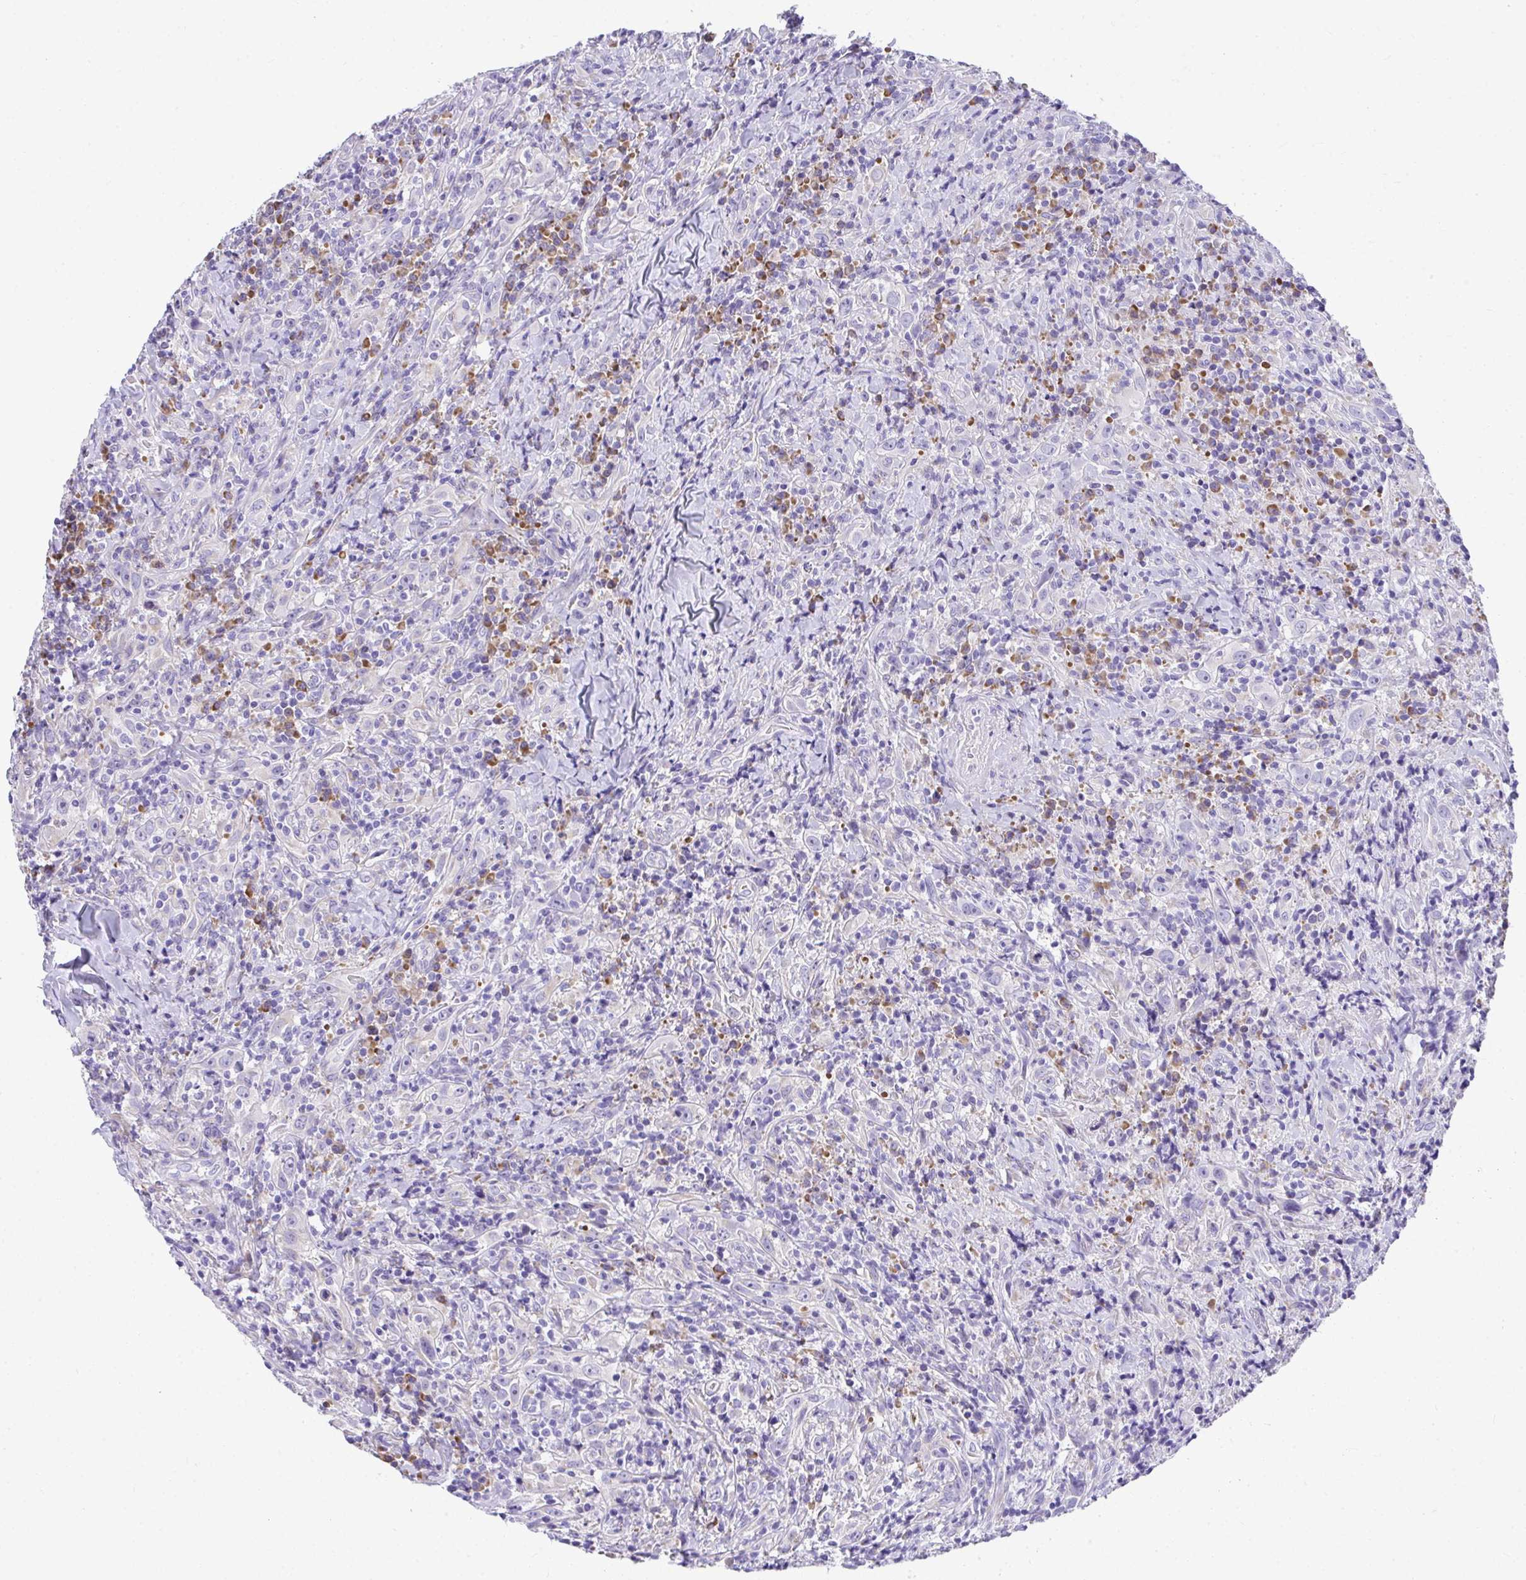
{"staining": {"intensity": "negative", "quantity": "none", "location": "none"}, "tissue": "head and neck cancer", "cell_type": "Tumor cells", "image_type": "cancer", "snomed": [{"axis": "morphology", "description": "Squamous cell carcinoma, NOS"}, {"axis": "topography", "description": "Head-Neck"}], "caption": "Tumor cells show no significant protein expression in head and neck cancer (squamous cell carcinoma). (DAB (3,3'-diaminobenzidine) IHC, high magnification).", "gene": "ADRA2C", "patient": {"sex": "female", "age": 95}}